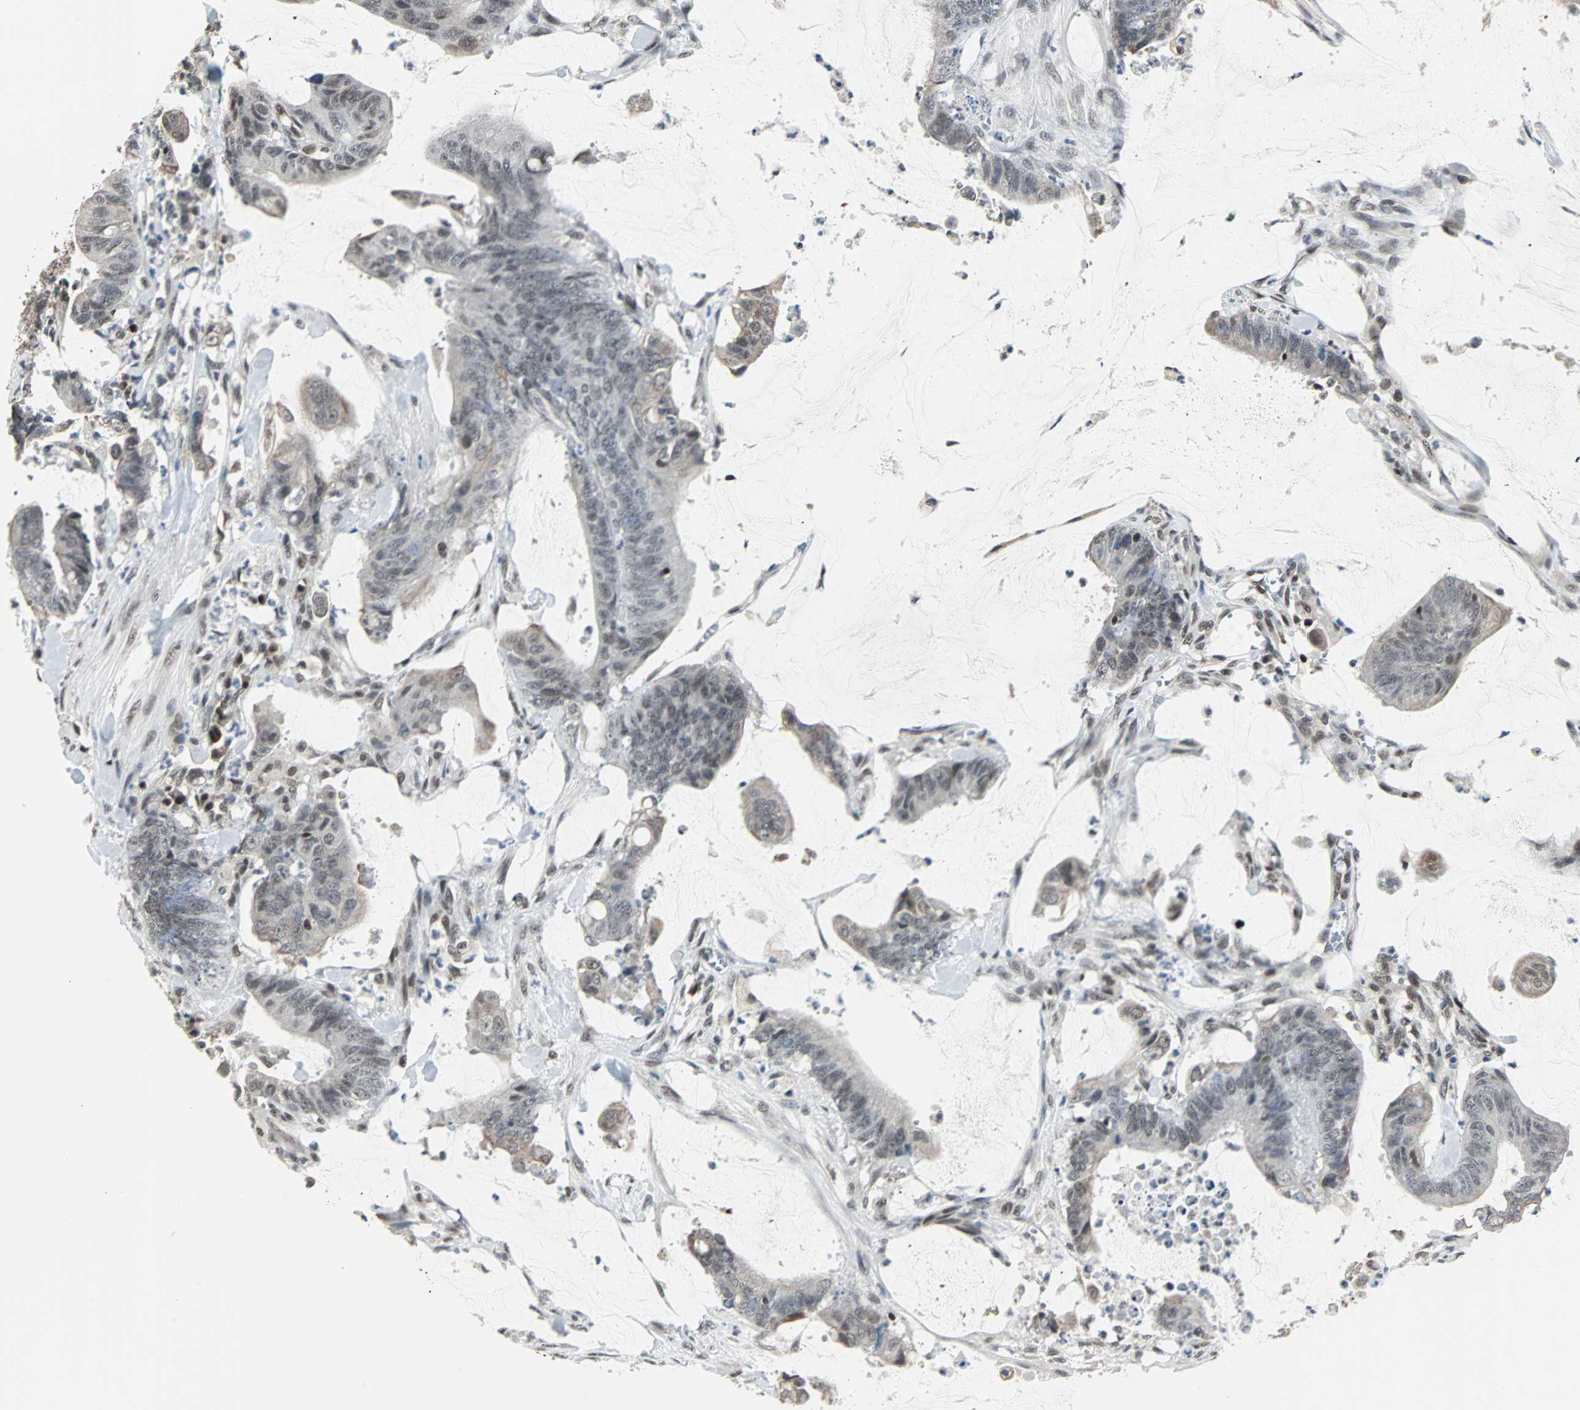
{"staining": {"intensity": "weak", "quantity": ">75%", "location": "nuclear"}, "tissue": "colorectal cancer", "cell_type": "Tumor cells", "image_type": "cancer", "snomed": [{"axis": "morphology", "description": "Adenocarcinoma, NOS"}, {"axis": "topography", "description": "Rectum"}], "caption": "Human colorectal cancer stained with a brown dye shows weak nuclear positive positivity in about >75% of tumor cells.", "gene": "TERF2IP", "patient": {"sex": "female", "age": 66}}